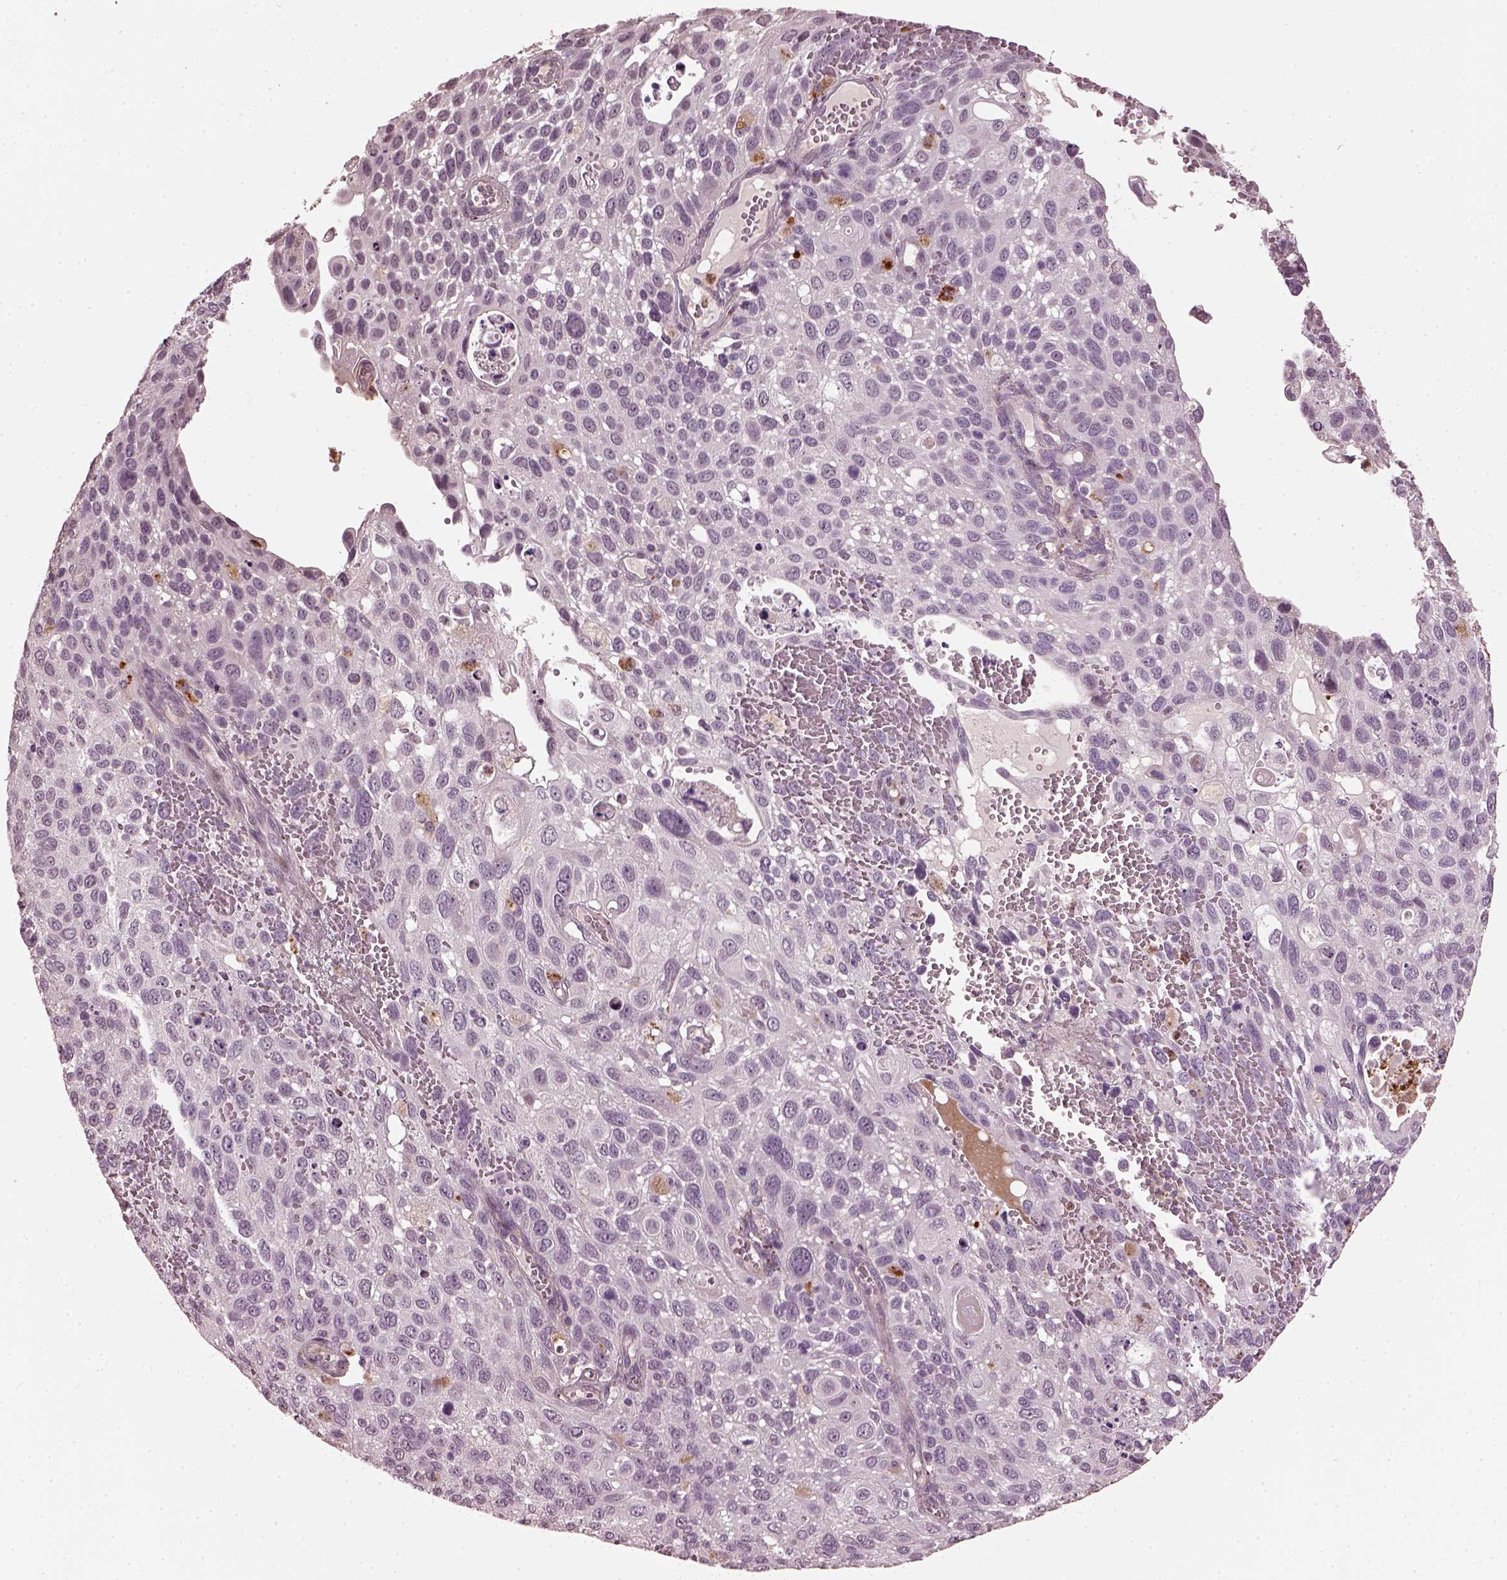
{"staining": {"intensity": "negative", "quantity": "none", "location": "none"}, "tissue": "cervical cancer", "cell_type": "Tumor cells", "image_type": "cancer", "snomed": [{"axis": "morphology", "description": "Squamous cell carcinoma, NOS"}, {"axis": "topography", "description": "Cervix"}], "caption": "Immunohistochemistry (IHC) photomicrograph of cervical cancer stained for a protein (brown), which demonstrates no expression in tumor cells.", "gene": "RUFY3", "patient": {"sex": "female", "age": 70}}